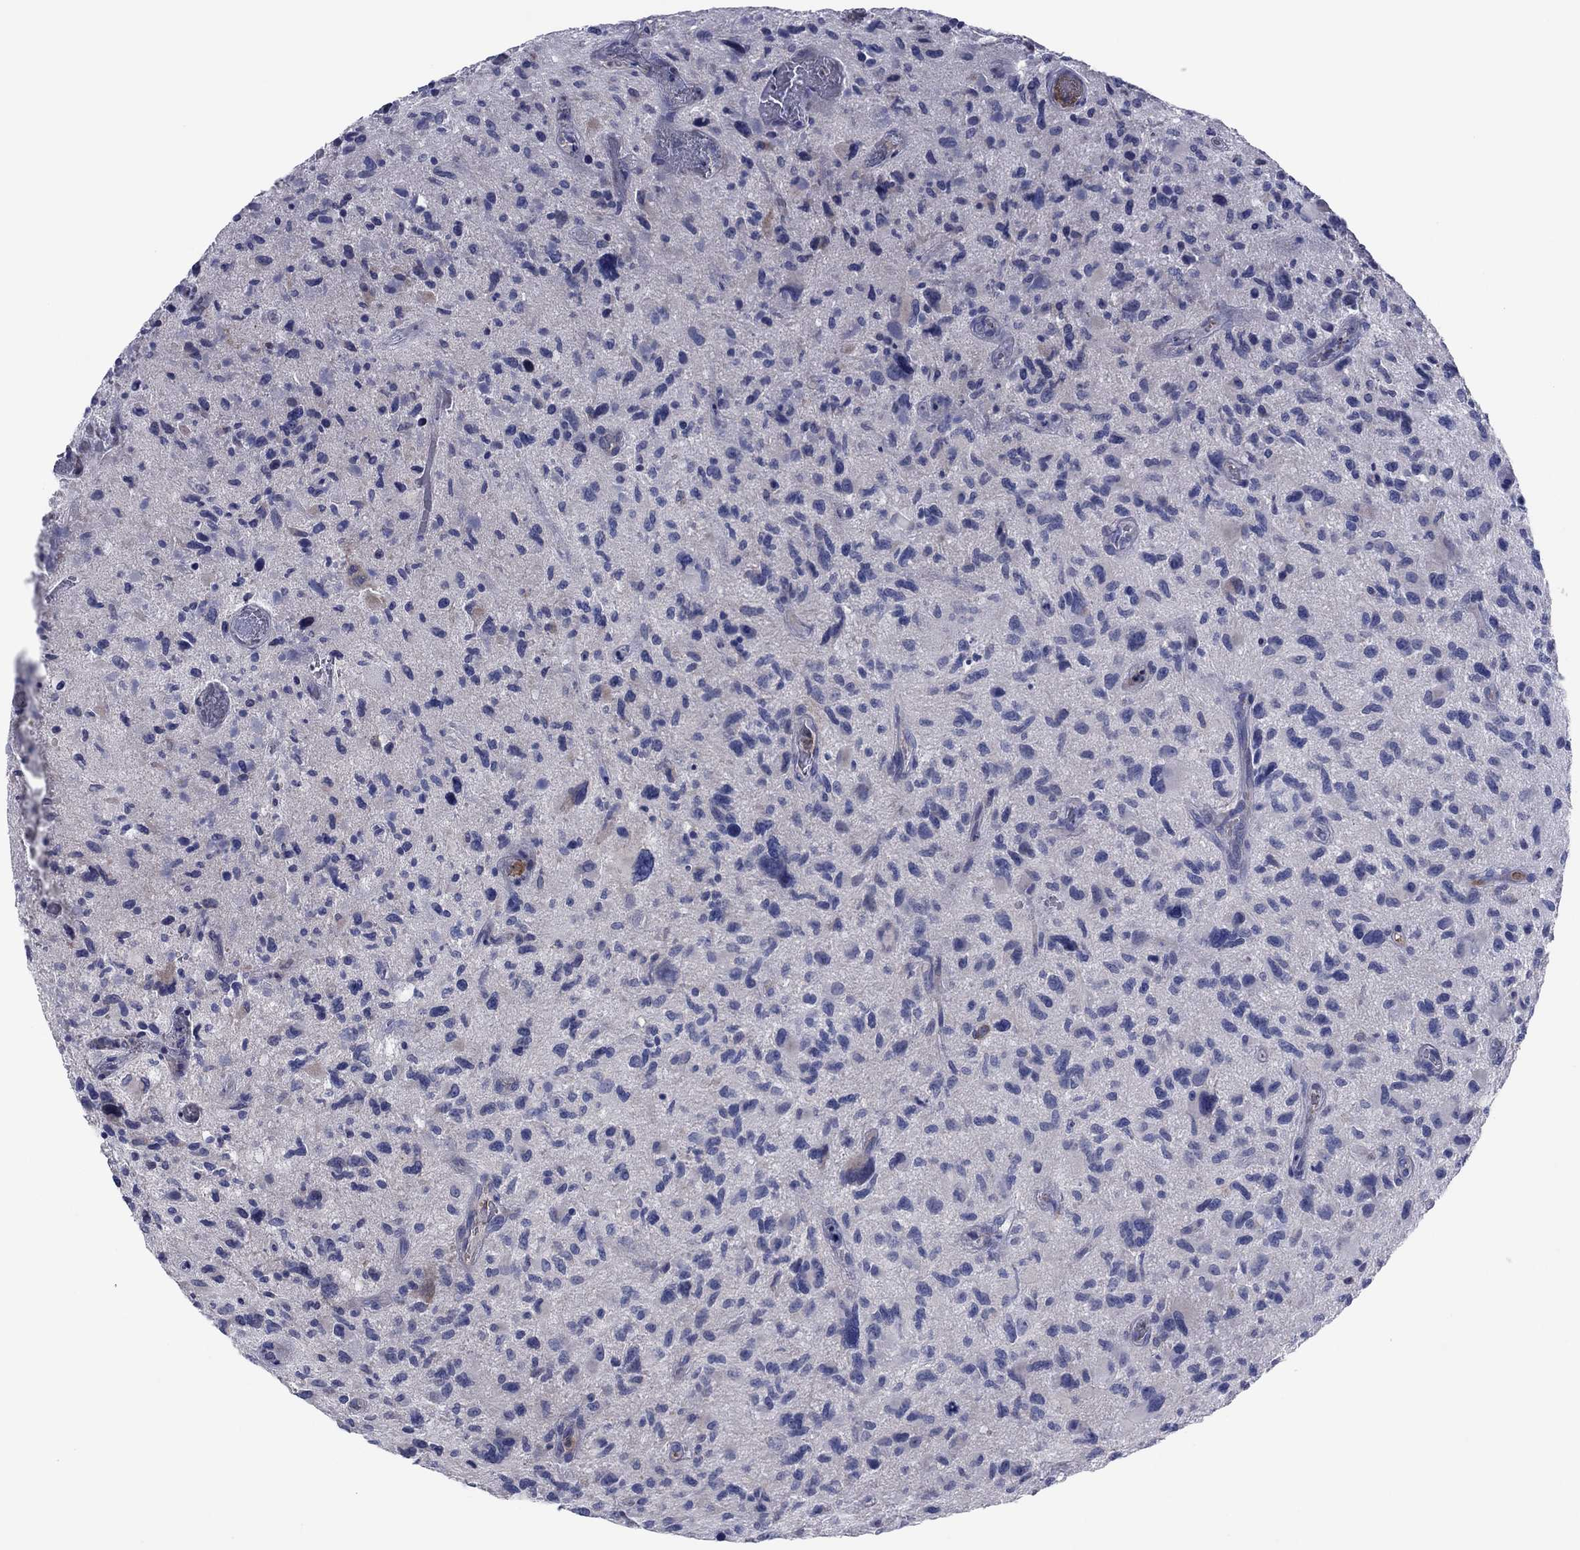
{"staining": {"intensity": "negative", "quantity": "none", "location": "none"}, "tissue": "glioma", "cell_type": "Tumor cells", "image_type": "cancer", "snomed": [{"axis": "morphology", "description": "Glioma, malignant, NOS"}, {"axis": "morphology", "description": "Glioma, malignant, High grade"}, {"axis": "topography", "description": "Brain"}], "caption": "DAB (3,3'-diaminobenzidine) immunohistochemical staining of high-grade glioma (malignant) shows no significant positivity in tumor cells.", "gene": "PVR", "patient": {"sex": "female", "age": 71}}